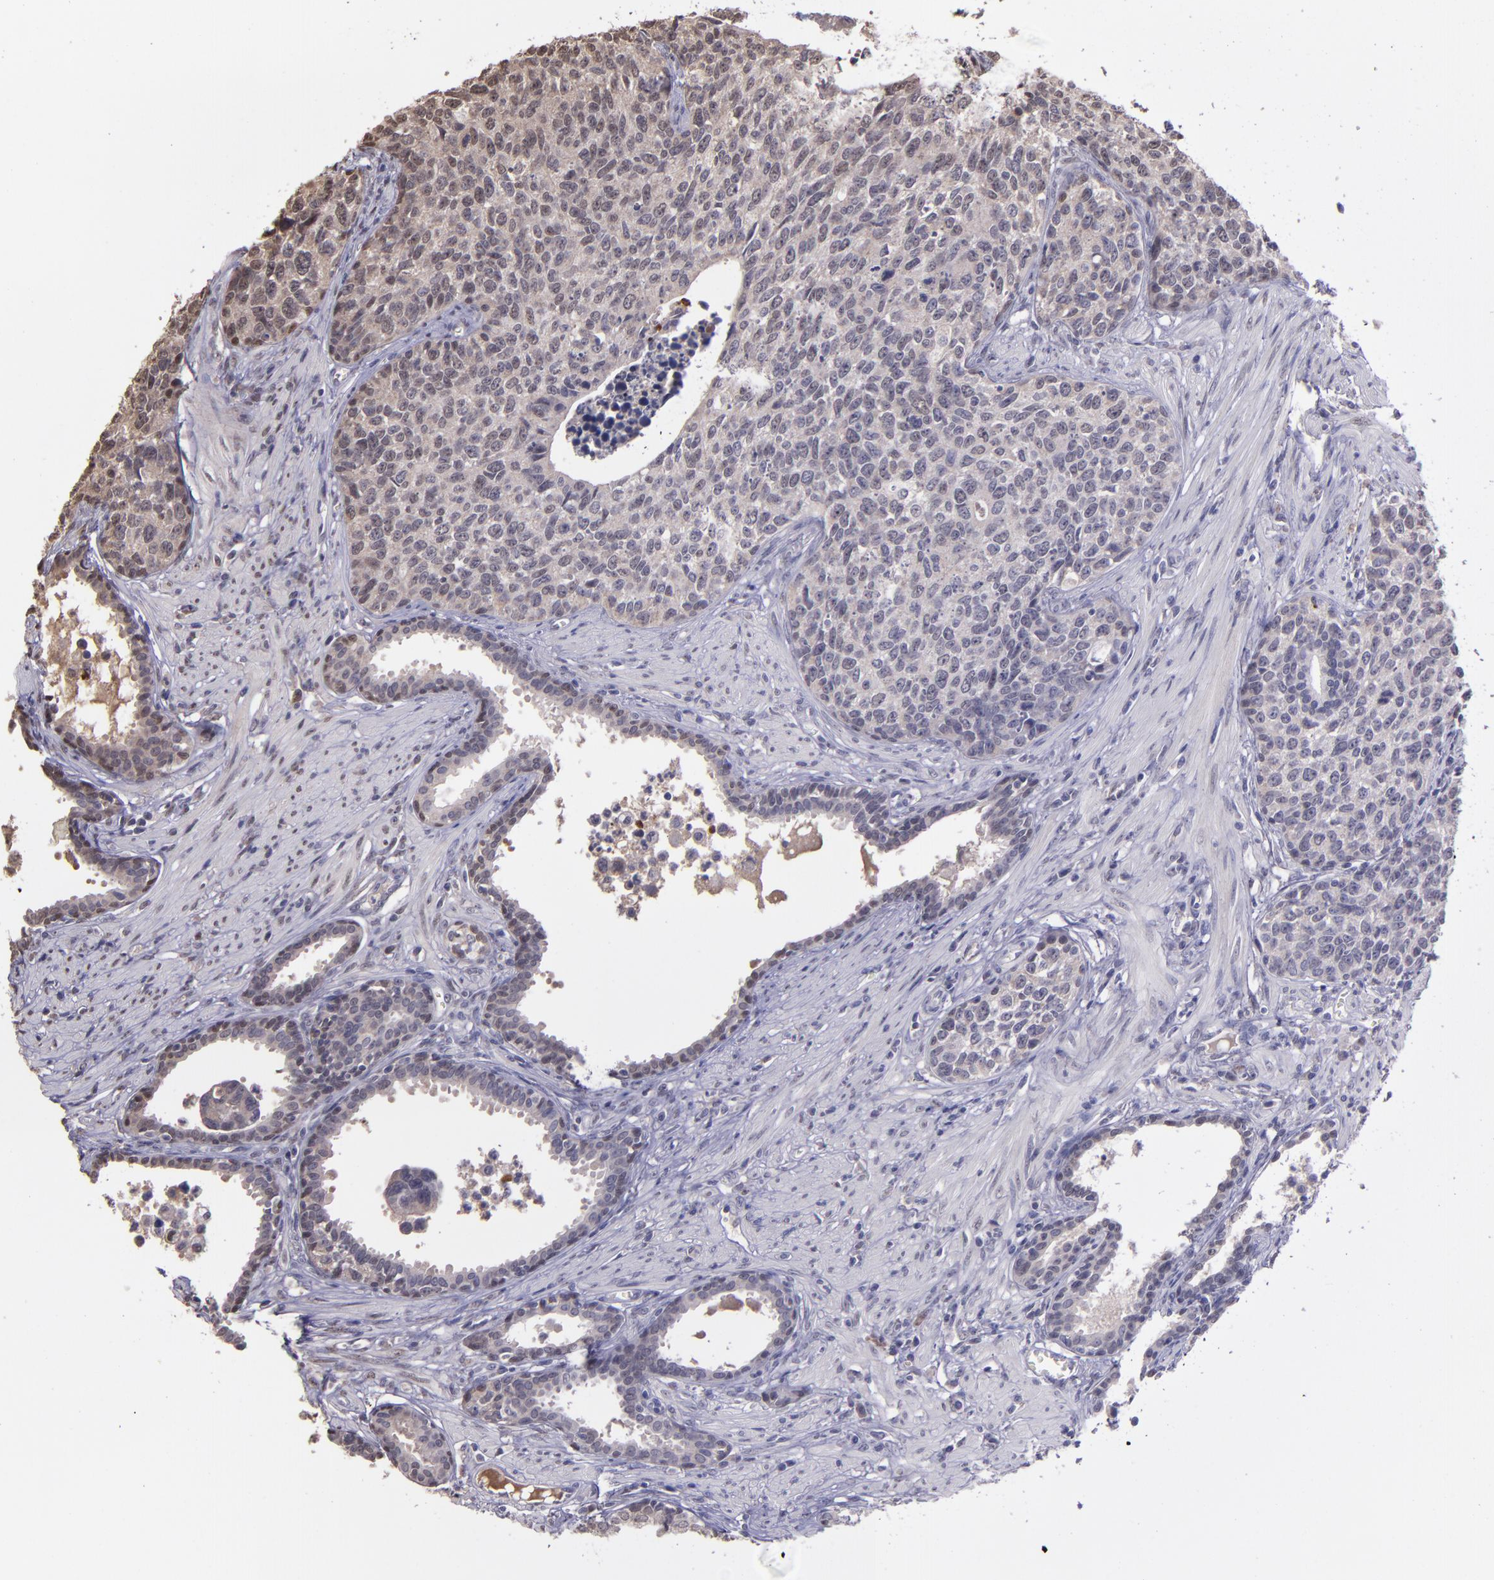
{"staining": {"intensity": "weak", "quantity": "<25%", "location": "cytoplasmic/membranous"}, "tissue": "urothelial cancer", "cell_type": "Tumor cells", "image_type": "cancer", "snomed": [{"axis": "morphology", "description": "Urothelial carcinoma, High grade"}, {"axis": "topography", "description": "Urinary bladder"}], "caption": "The photomicrograph reveals no significant positivity in tumor cells of urothelial cancer. Brightfield microscopy of immunohistochemistry (IHC) stained with DAB (brown) and hematoxylin (blue), captured at high magnification.", "gene": "SERPINF2", "patient": {"sex": "male", "age": 81}}